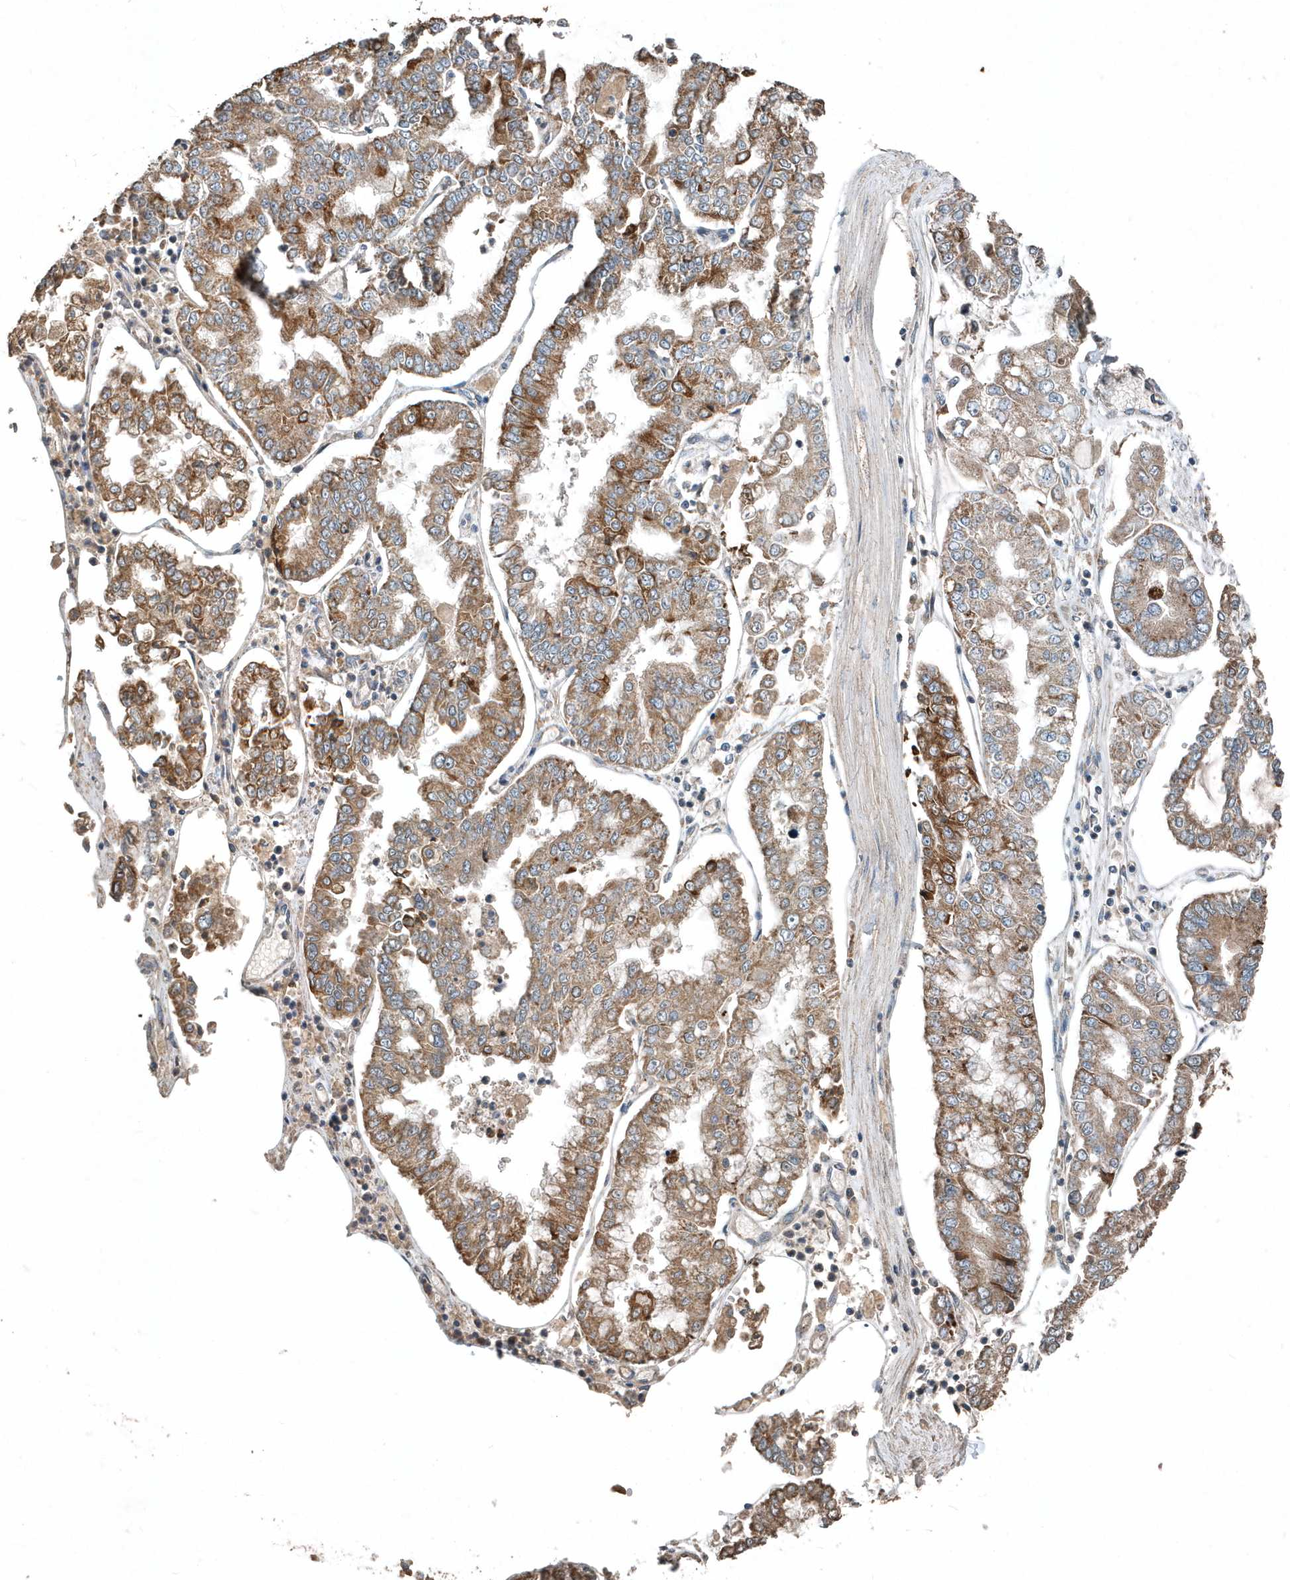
{"staining": {"intensity": "moderate", "quantity": ">75%", "location": "cytoplasmic/membranous"}, "tissue": "stomach cancer", "cell_type": "Tumor cells", "image_type": "cancer", "snomed": [{"axis": "morphology", "description": "Adenocarcinoma, NOS"}, {"axis": "topography", "description": "Stomach"}], "caption": "Stomach adenocarcinoma tissue exhibits moderate cytoplasmic/membranous positivity in about >75% of tumor cells", "gene": "SCFD2", "patient": {"sex": "male", "age": 76}}